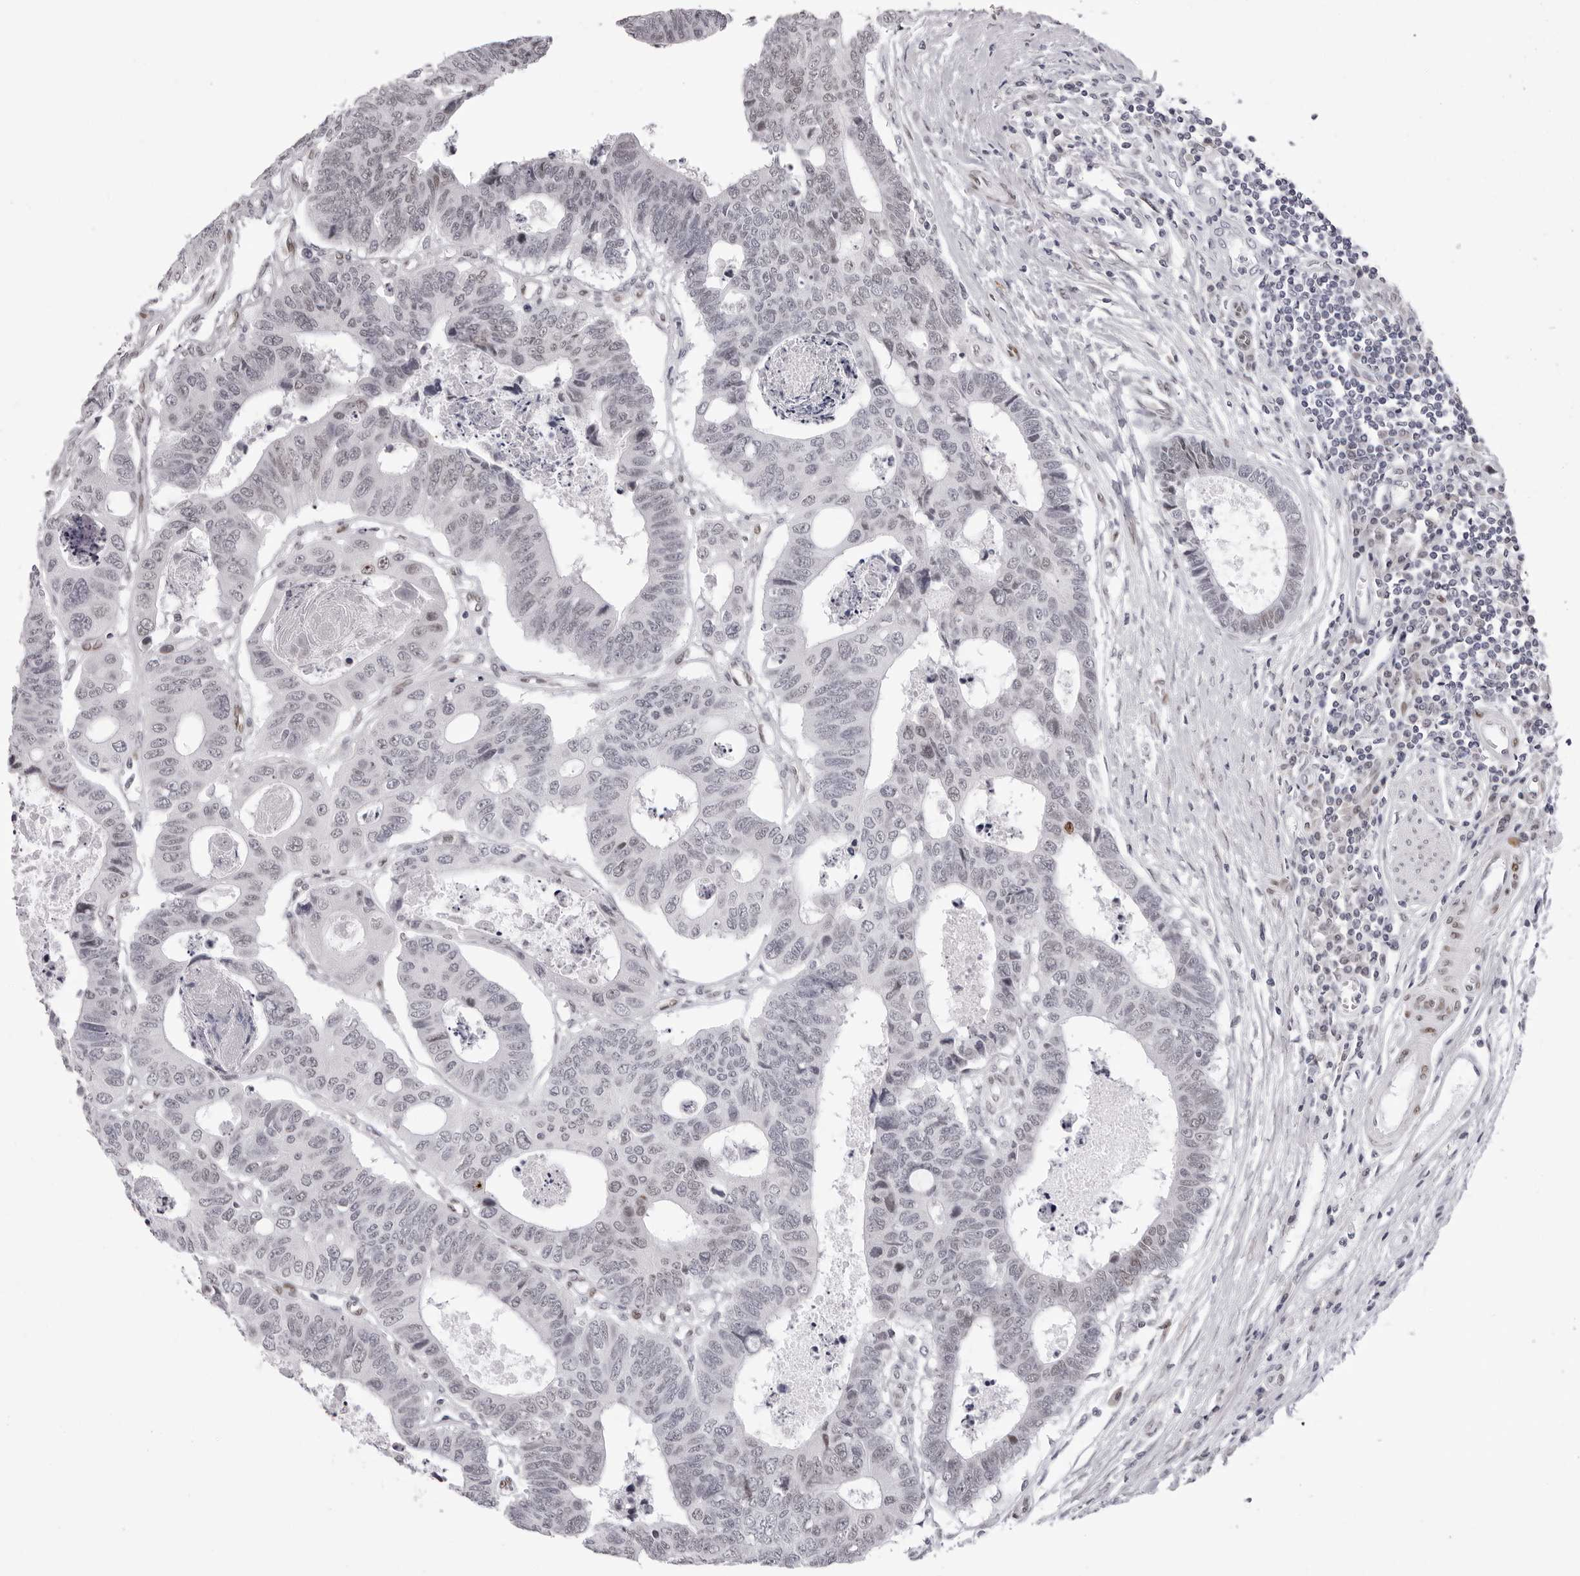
{"staining": {"intensity": "weak", "quantity": "<25%", "location": "nuclear"}, "tissue": "colorectal cancer", "cell_type": "Tumor cells", "image_type": "cancer", "snomed": [{"axis": "morphology", "description": "Adenocarcinoma, NOS"}, {"axis": "topography", "description": "Rectum"}], "caption": "Tumor cells show no significant expression in colorectal adenocarcinoma.", "gene": "MAFK", "patient": {"sex": "male", "age": 84}}